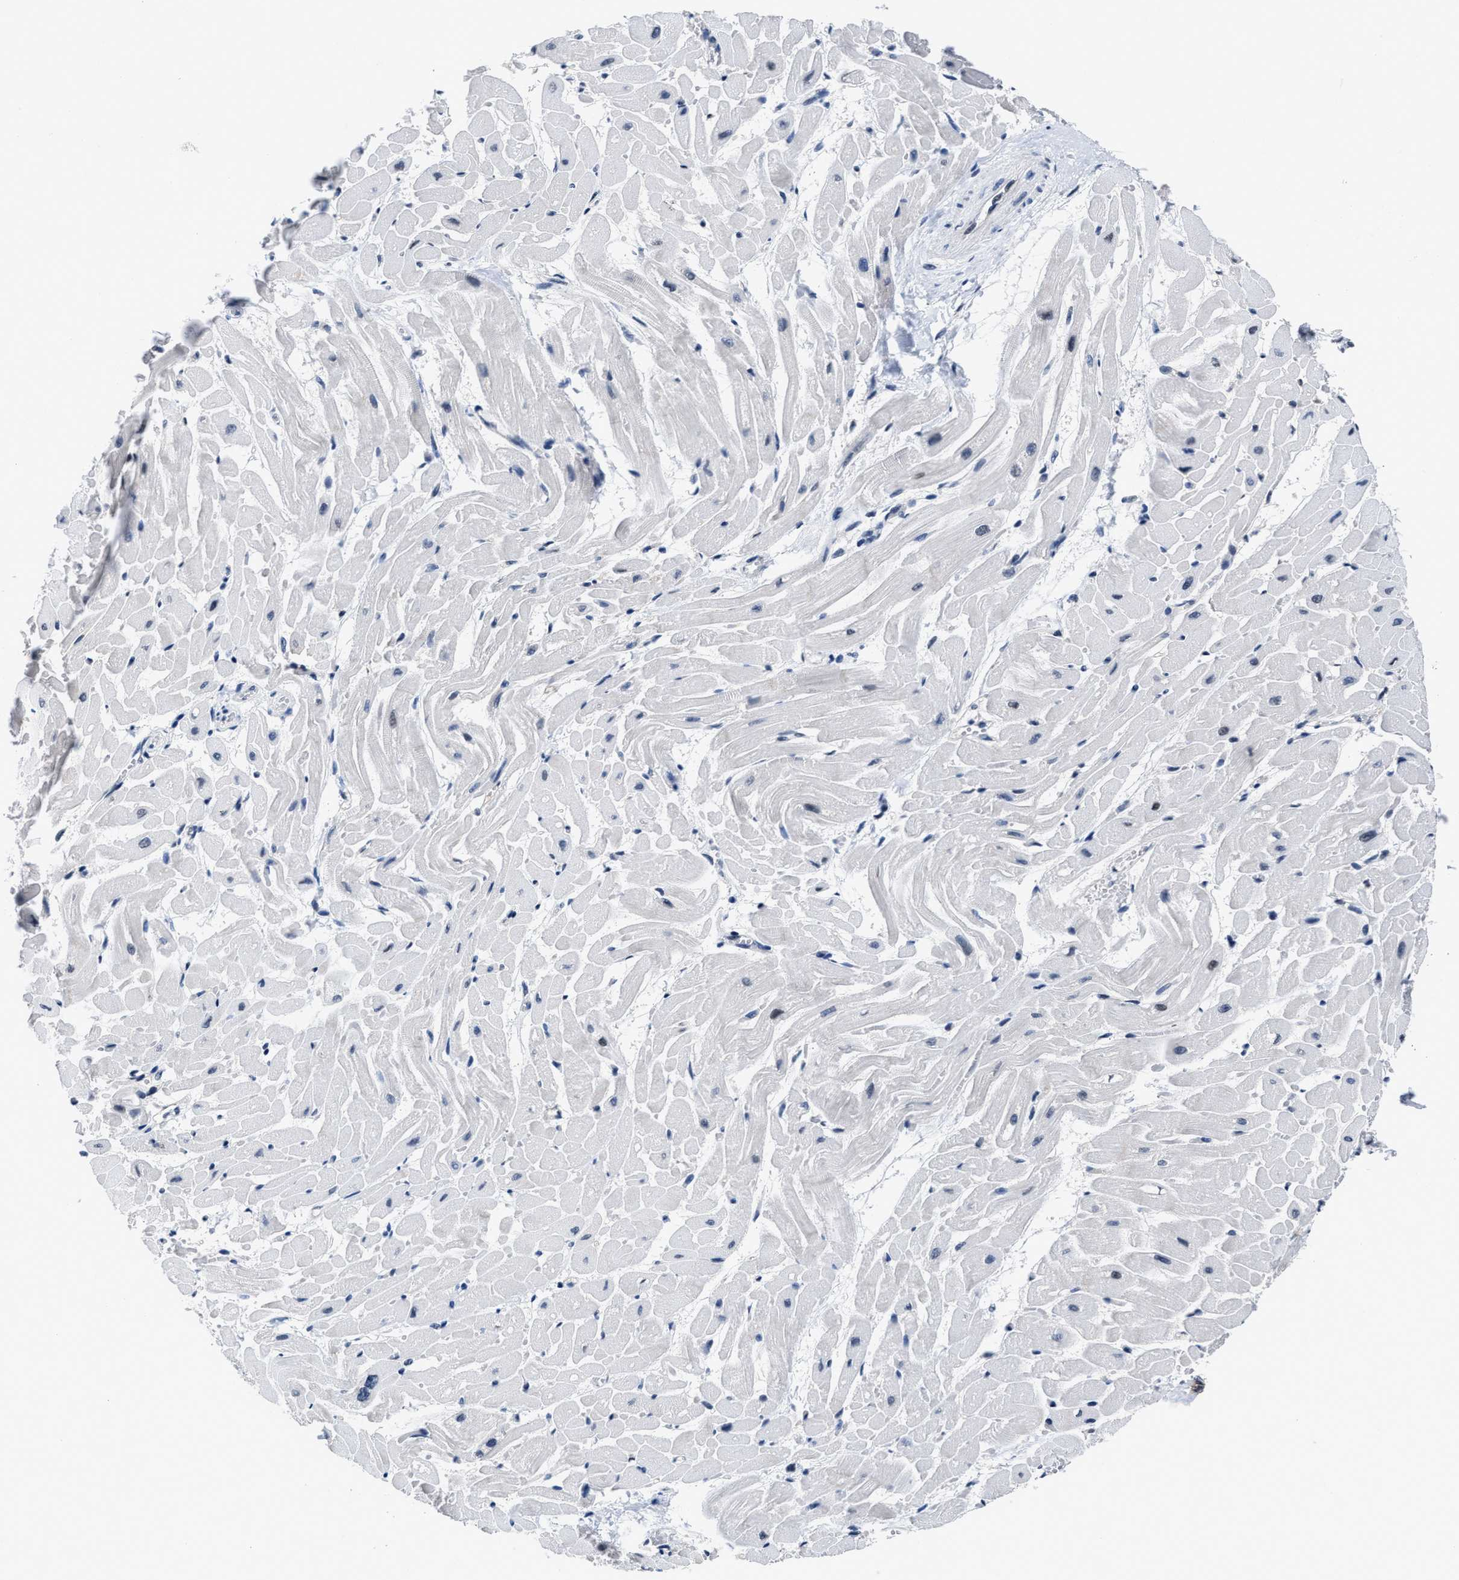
{"staining": {"intensity": "negative", "quantity": "none", "location": "none"}, "tissue": "heart muscle", "cell_type": "Cardiomyocytes", "image_type": "normal", "snomed": [{"axis": "morphology", "description": "Normal tissue, NOS"}, {"axis": "topography", "description": "Heart"}], "caption": "Immunohistochemistry photomicrograph of benign heart muscle stained for a protein (brown), which exhibits no positivity in cardiomyocytes.", "gene": "MARCKSL1", "patient": {"sex": "male", "age": 45}}